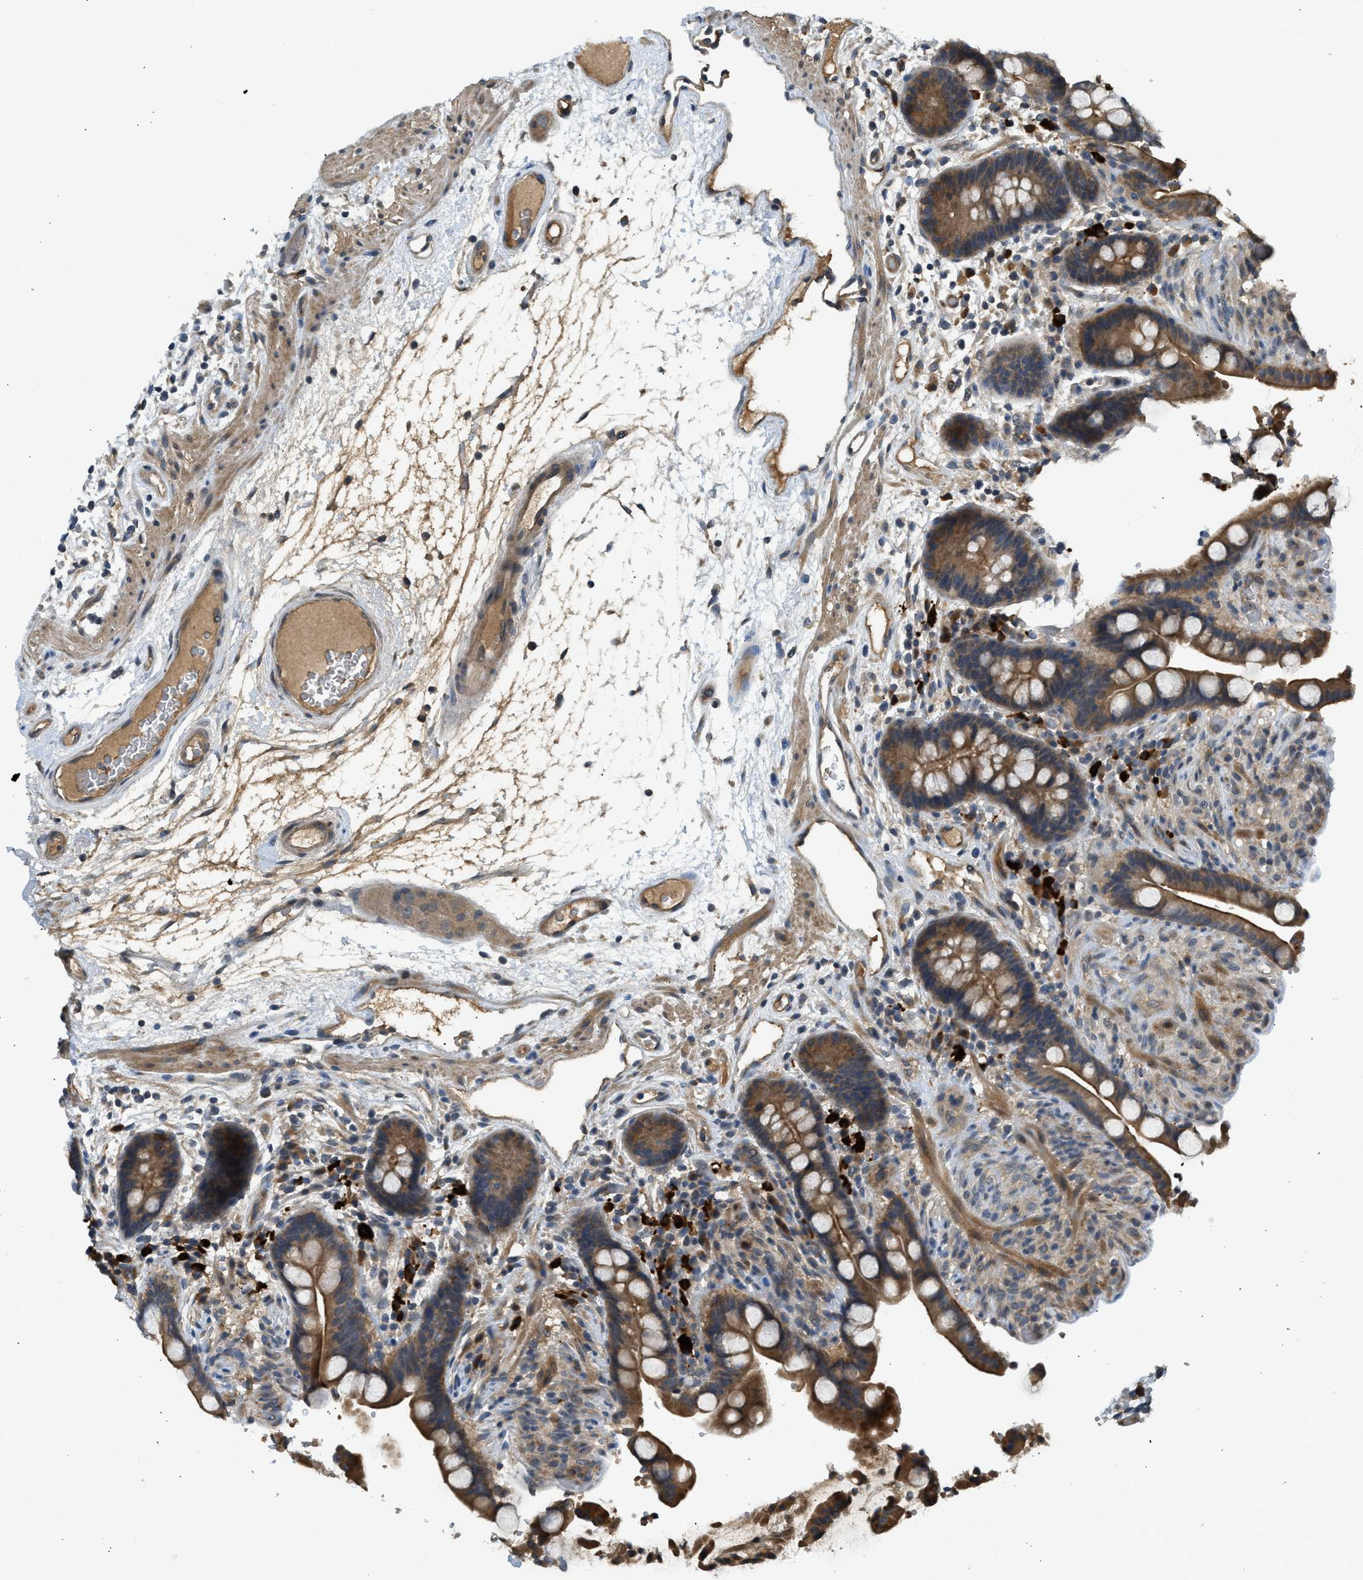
{"staining": {"intensity": "moderate", "quantity": ">75%", "location": "cytoplasmic/membranous"}, "tissue": "colon", "cell_type": "Endothelial cells", "image_type": "normal", "snomed": [{"axis": "morphology", "description": "Normal tissue, NOS"}, {"axis": "topography", "description": "Colon"}], "caption": "Immunohistochemistry of normal colon demonstrates medium levels of moderate cytoplasmic/membranous expression in about >75% of endothelial cells. (Brightfield microscopy of DAB IHC at high magnification).", "gene": "ADCY8", "patient": {"sex": "male", "age": 73}}